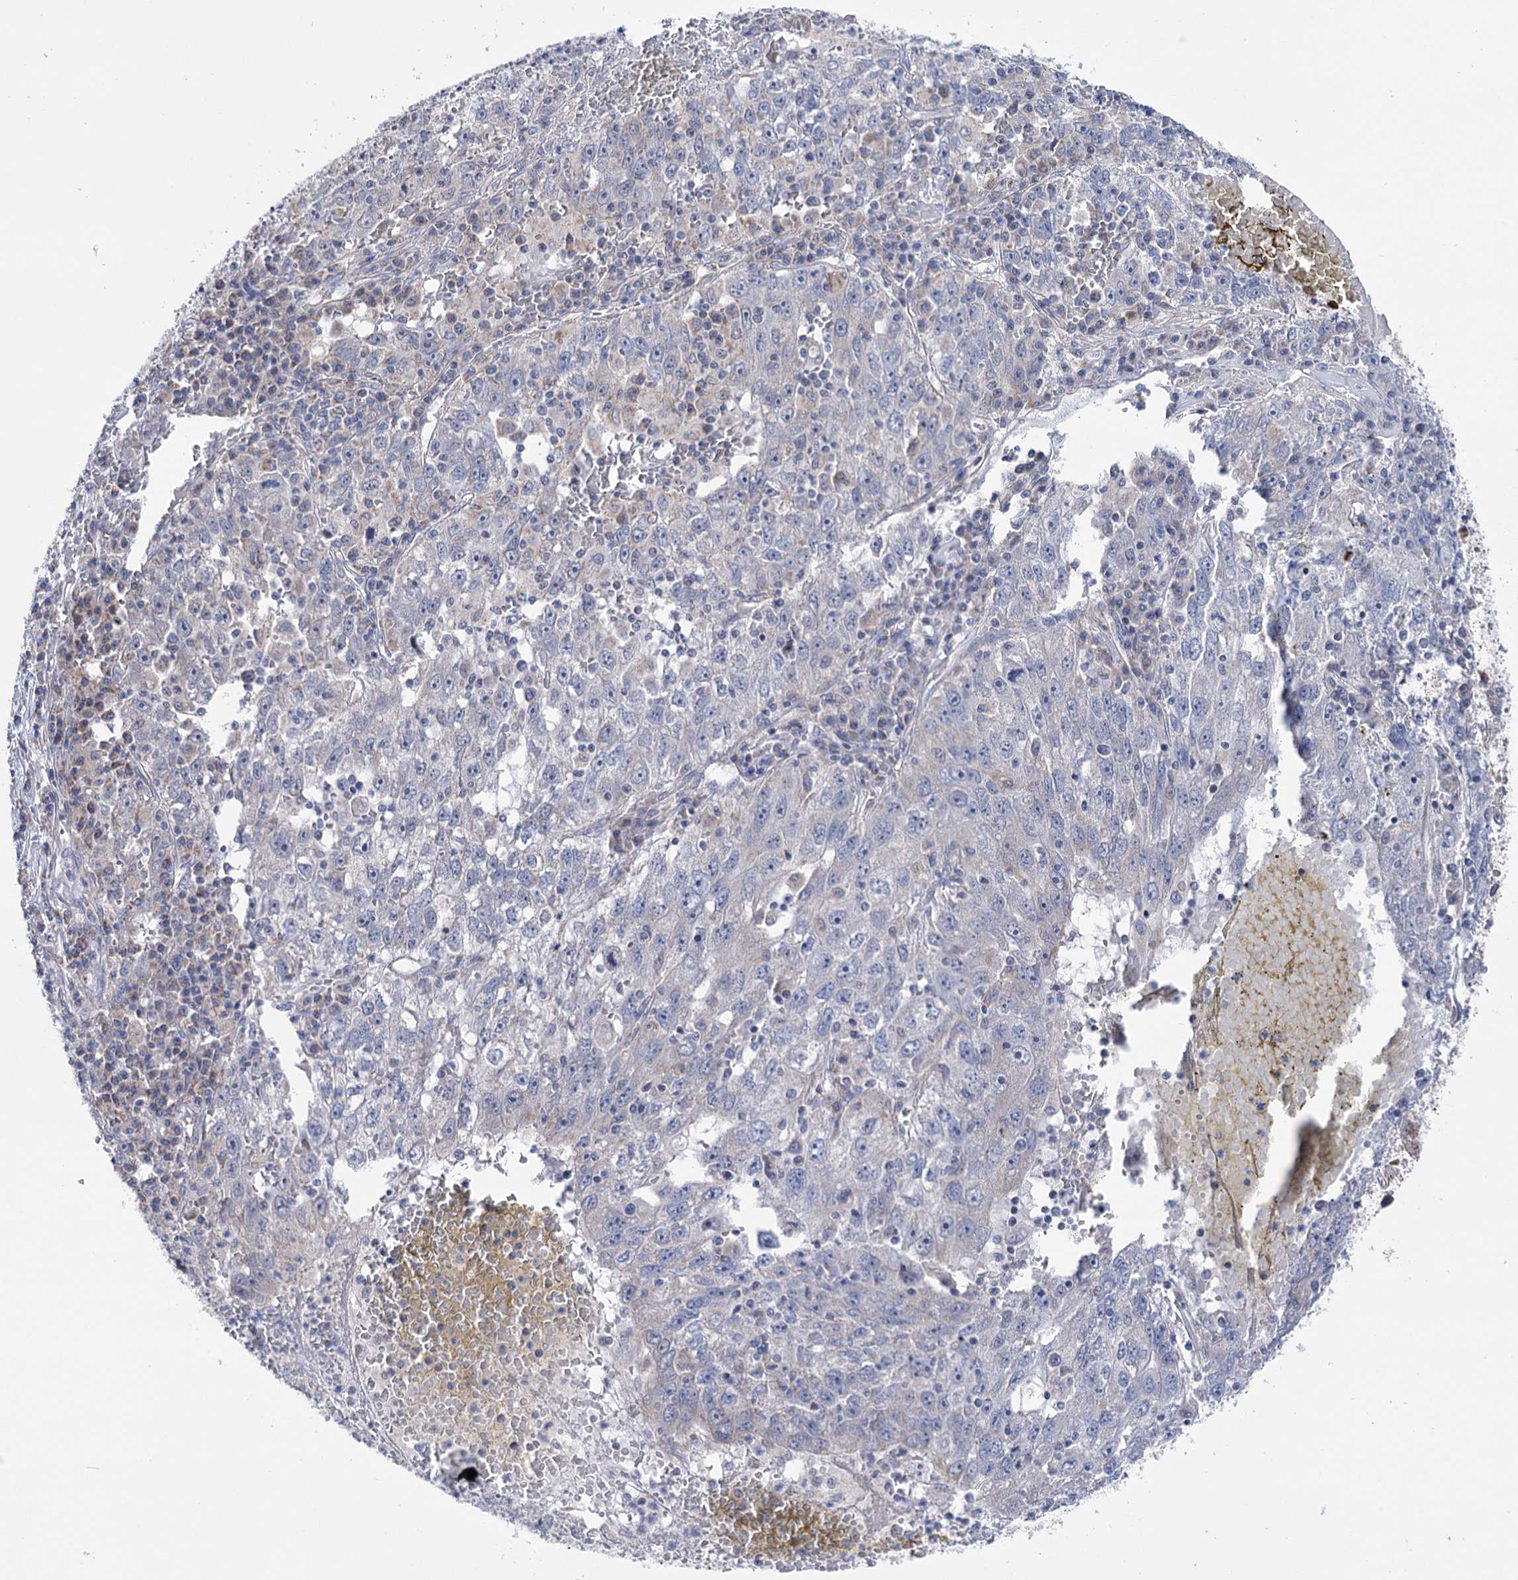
{"staining": {"intensity": "negative", "quantity": "none", "location": "none"}, "tissue": "liver cancer", "cell_type": "Tumor cells", "image_type": "cancer", "snomed": [{"axis": "morphology", "description": "Carcinoma, Hepatocellular, NOS"}, {"axis": "topography", "description": "Liver"}], "caption": "Immunohistochemical staining of liver hepatocellular carcinoma demonstrates no significant positivity in tumor cells.", "gene": "SUCLA2", "patient": {"sex": "male", "age": 49}}